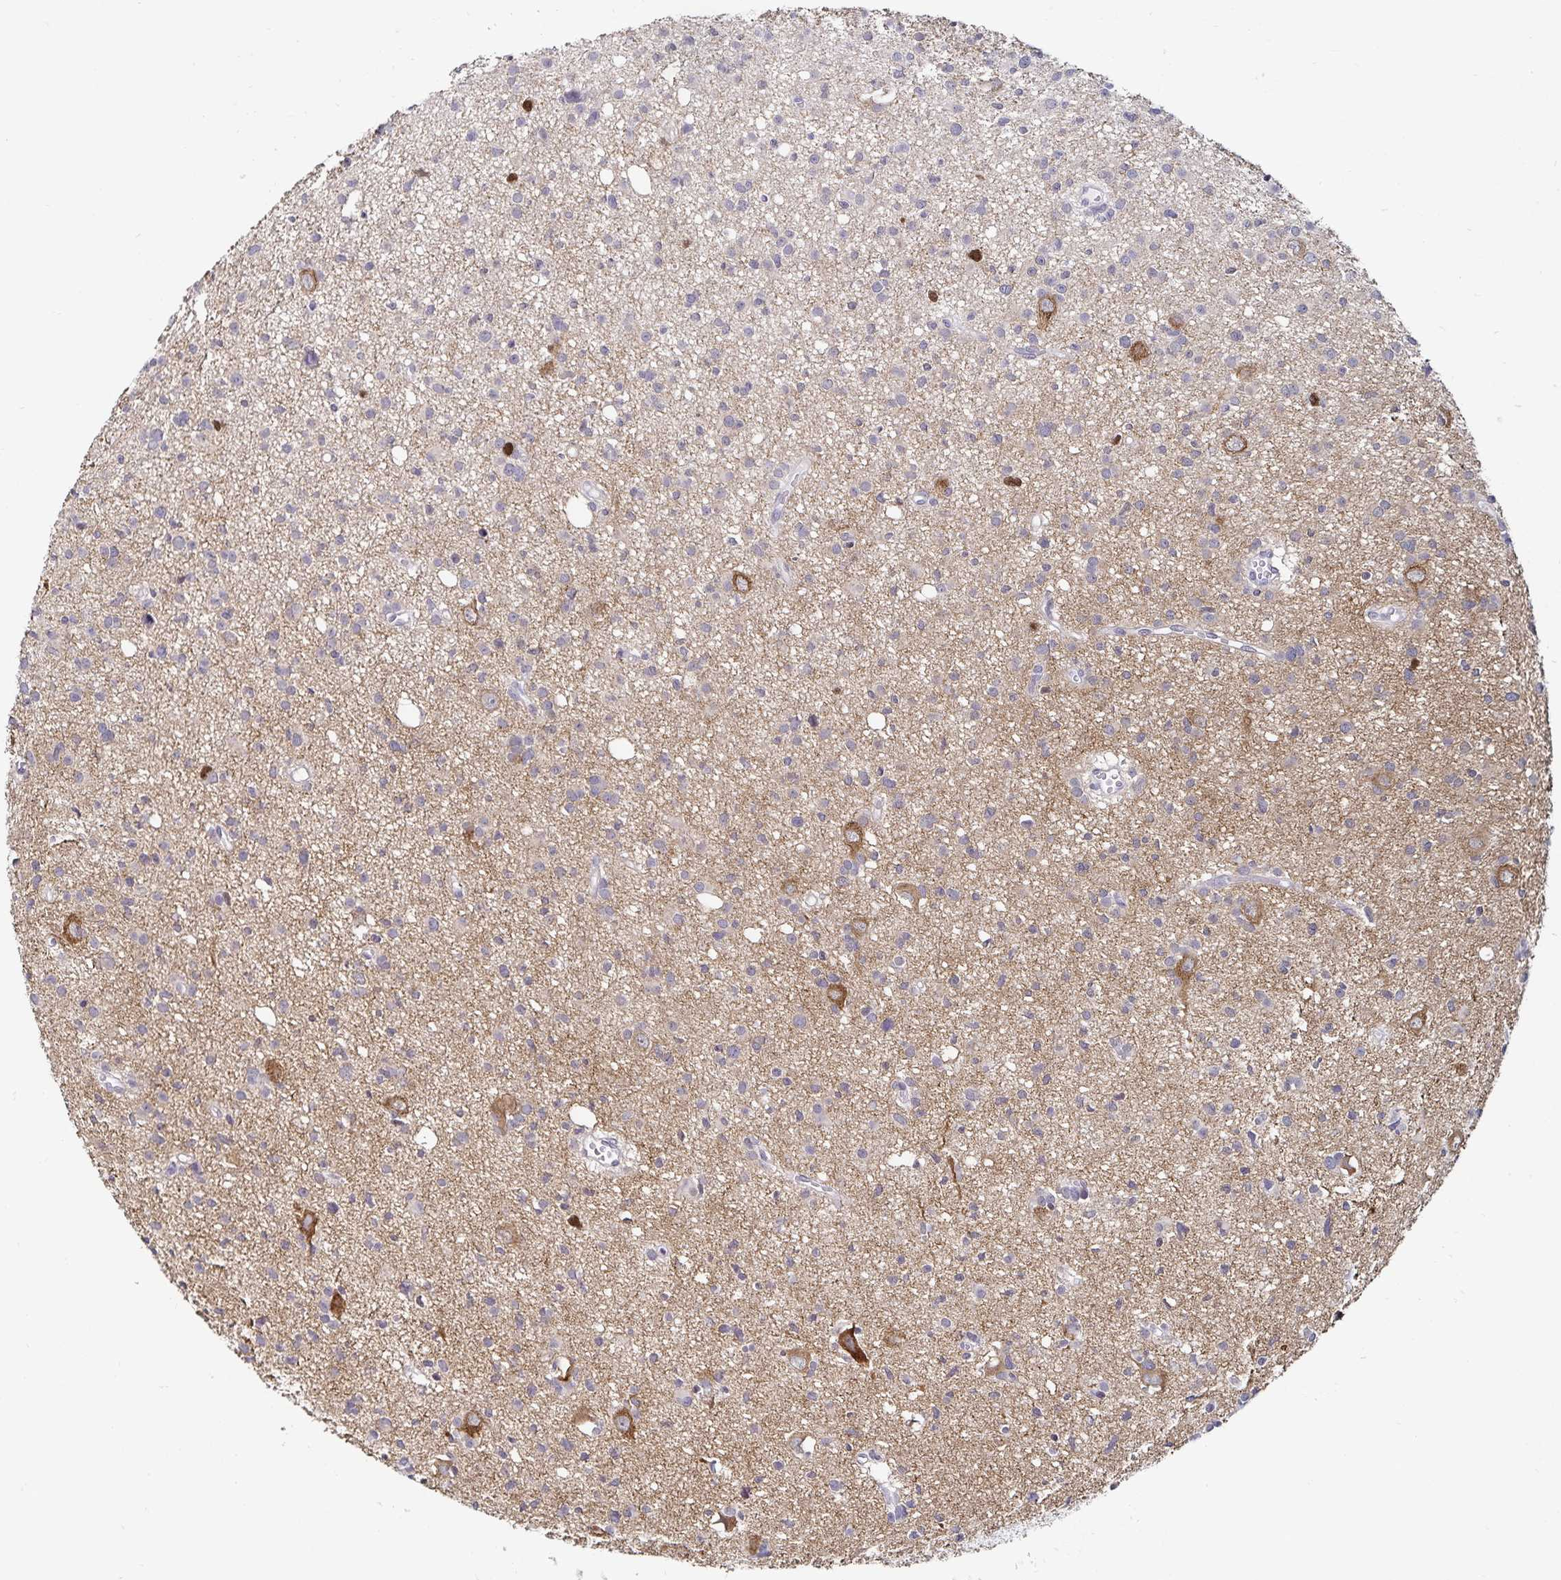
{"staining": {"intensity": "negative", "quantity": "none", "location": "none"}, "tissue": "glioma", "cell_type": "Tumor cells", "image_type": "cancer", "snomed": [{"axis": "morphology", "description": "Glioma, malignant, High grade"}, {"axis": "topography", "description": "Brain"}], "caption": "An image of human glioma is negative for staining in tumor cells. The staining was performed using DAB (3,3'-diaminobenzidine) to visualize the protein expression in brown, while the nuclei were stained in blue with hematoxylin (Magnification: 20x).", "gene": "ANLN", "patient": {"sex": "male", "age": 23}}